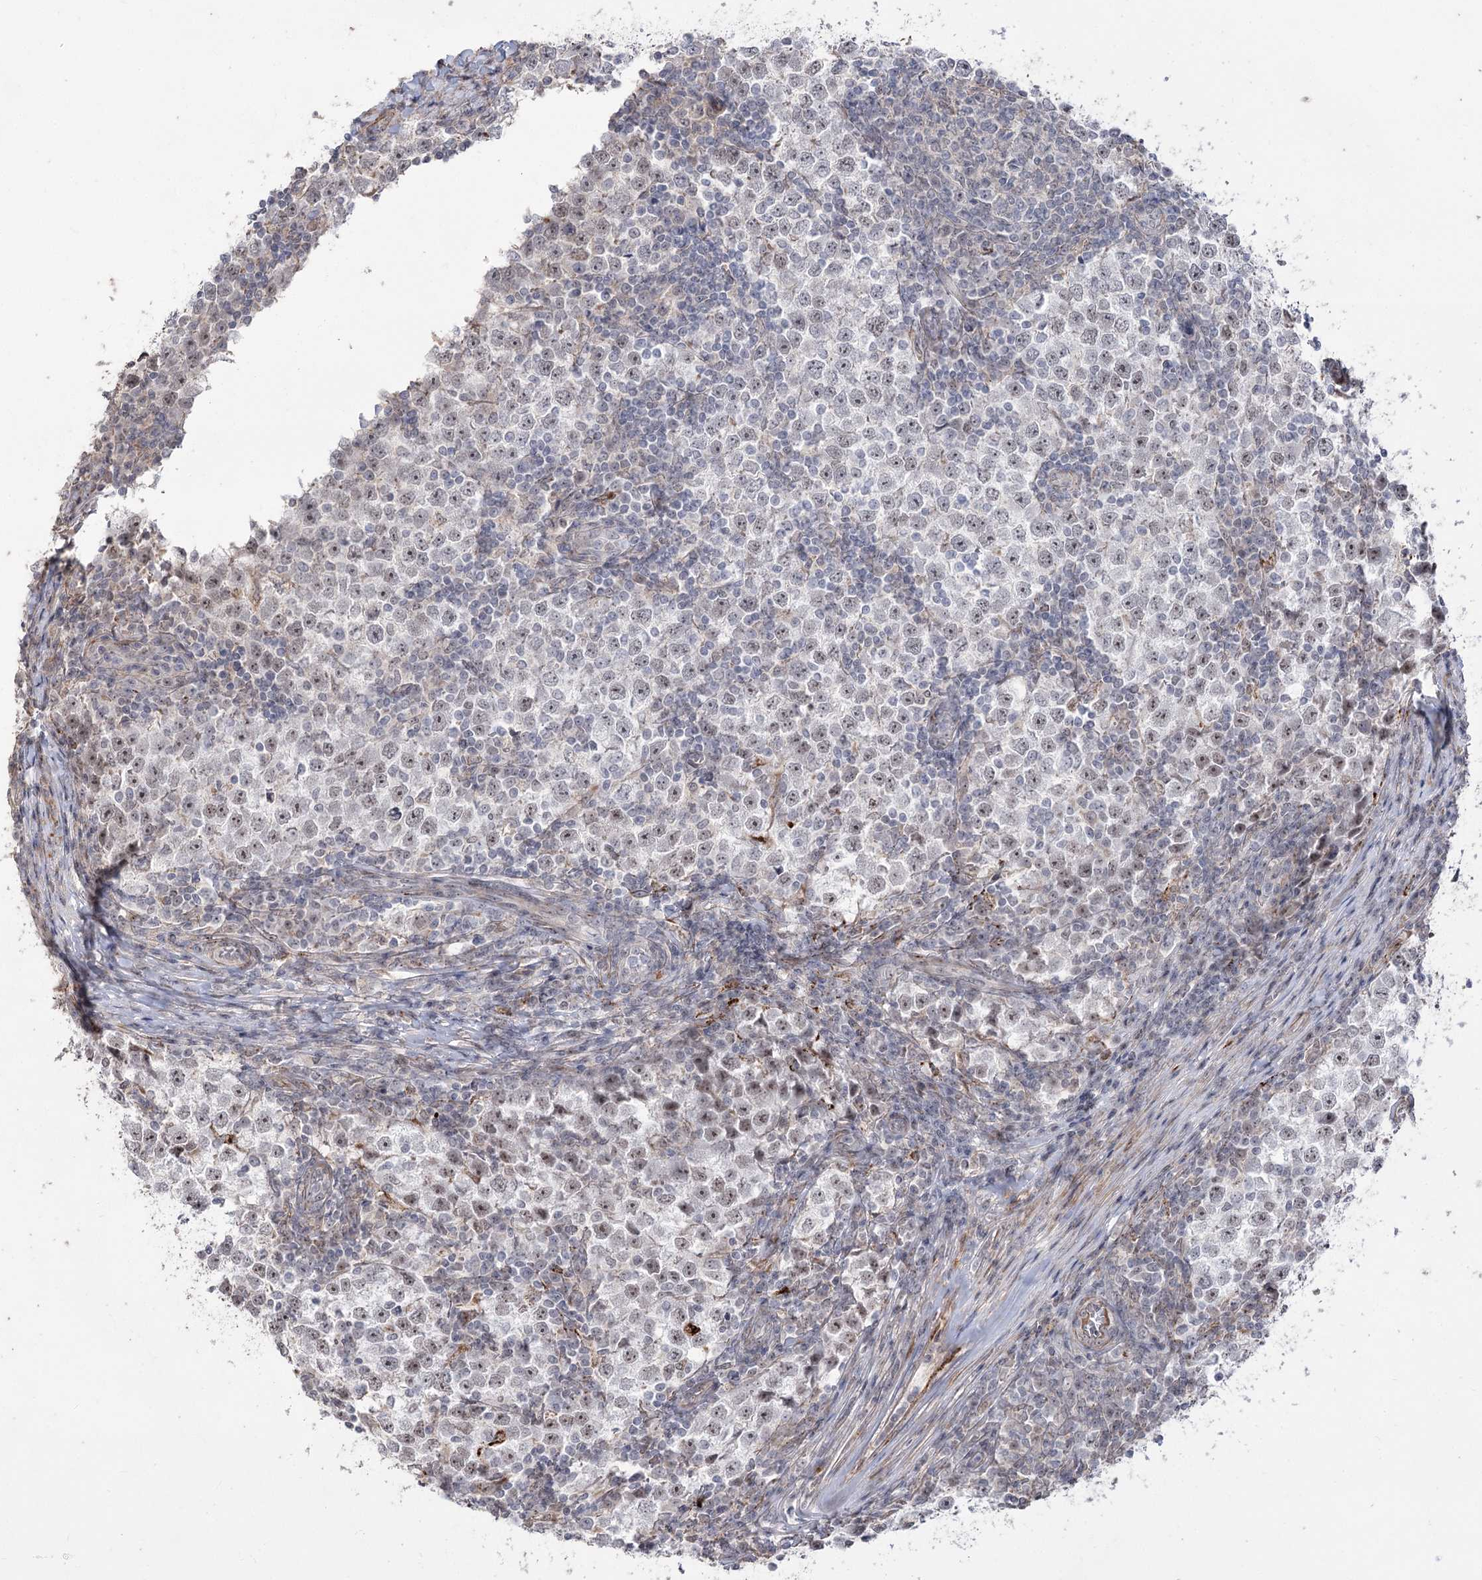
{"staining": {"intensity": "moderate", "quantity": "25%-75%", "location": "nuclear"}, "tissue": "testis cancer", "cell_type": "Tumor cells", "image_type": "cancer", "snomed": [{"axis": "morphology", "description": "Seminoma, NOS"}, {"axis": "topography", "description": "Testis"}], "caption": "Protein expression by immunohistochemistry displays moderate nuclear positivity in about 25%-75% of tumor cells in testis cancer (seminoma). The protein is shown in brown color, while the nuclei are stained blue.", "gene": "ZSCAN23", "patient": {"sex": "male", "age": 65}}